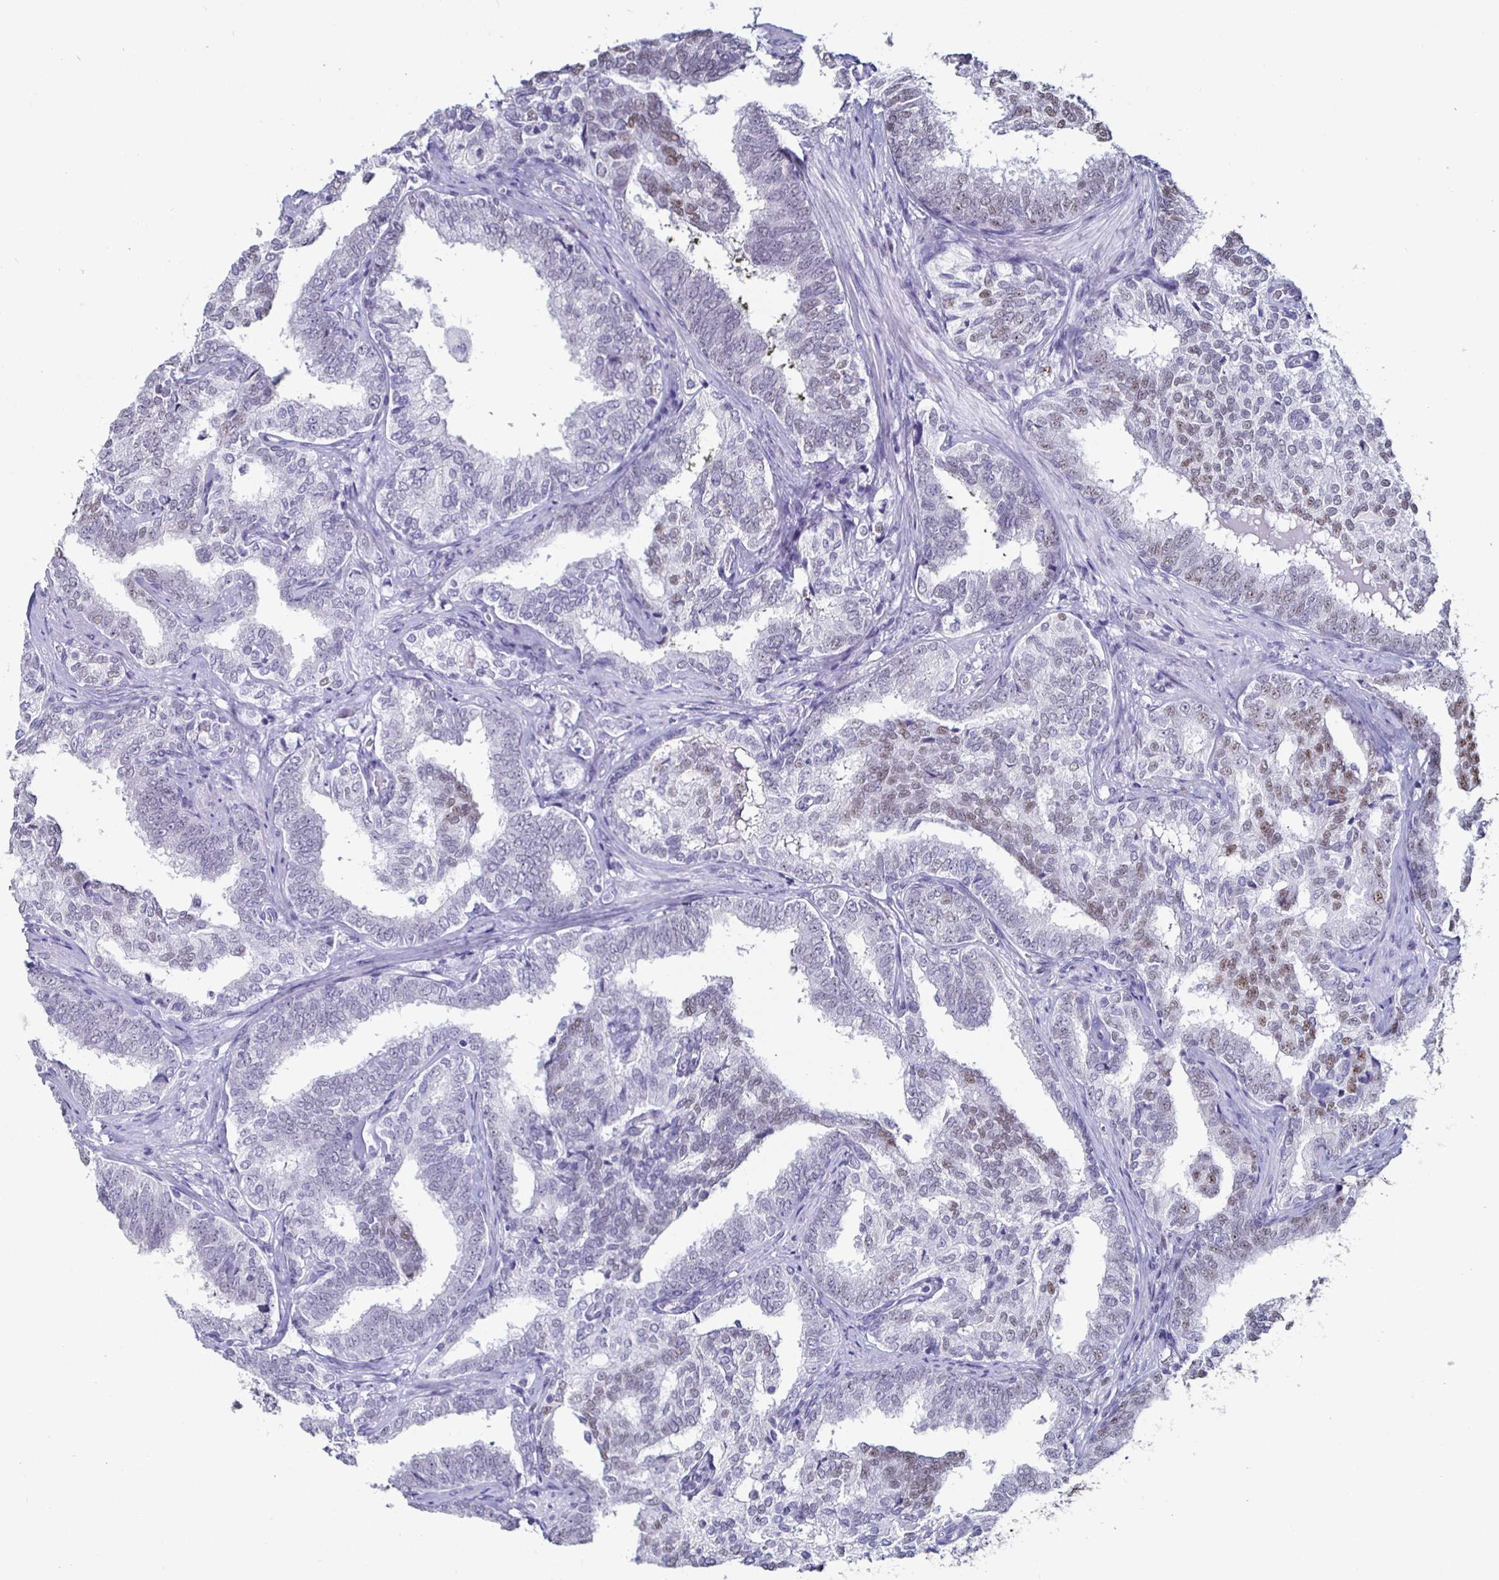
{"staining": {"intensity": "strong", "quantity": "25%-75%", "location": "nuclear"}, "tissue": "prostate cancer", "cell_type": "Tumor cells", "image_type": "cancer", "snomed": [{"axis": "morphology", "description": "Adenocarcinoma, High grade"}, {"axis": "topography", "description": "Prostate"}], "caption": "IHC image of neoplastic tissue: human prostate cancer (adenocarcinoma (high-grade)) stained using IHC displays high levels of strong protein expression localized specifically in the nuclear of tumor cells, appearing as a nuclear brown color.", "gene": "DDX39B", "patient": {"sex": "male", "age": 72}}